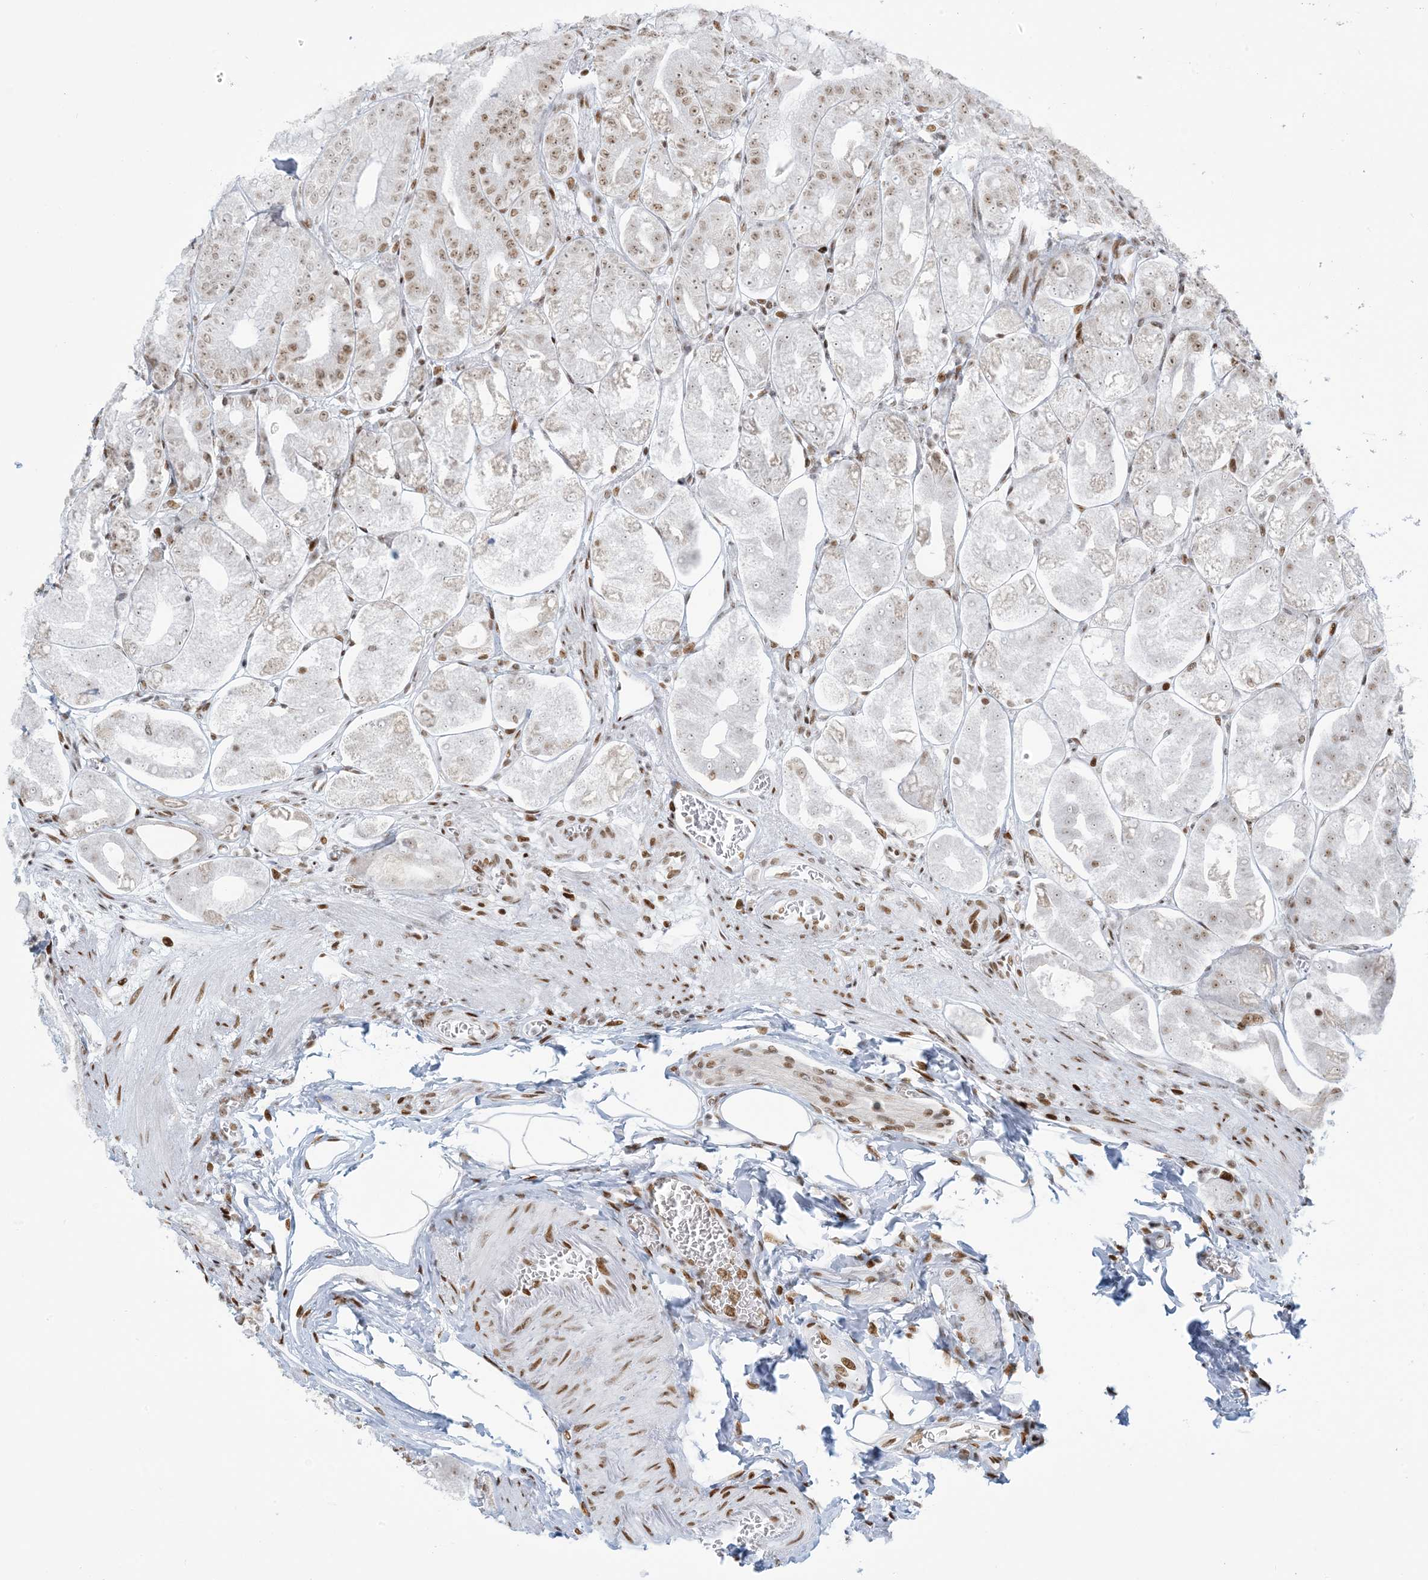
{"staining": {"intensity": "moderate", "quantity": ">75%", "location": "nuclear"}, "tissue": "stomach", "cell_type": "Glandular cells", "image_type": "normal", "snomed": [{"axis": "morphology", "description": "Normal tissue, NOS"}, {"axis": "topography", "description": "Stomach, lower"}], "caption": "Immunohistochemistry of normal stomach exhibits medium levels of moderate nuclear expression in about >75% of glandular cells.", "gene": "STAG1", "patient": {"sex": "male", "age": 71}}